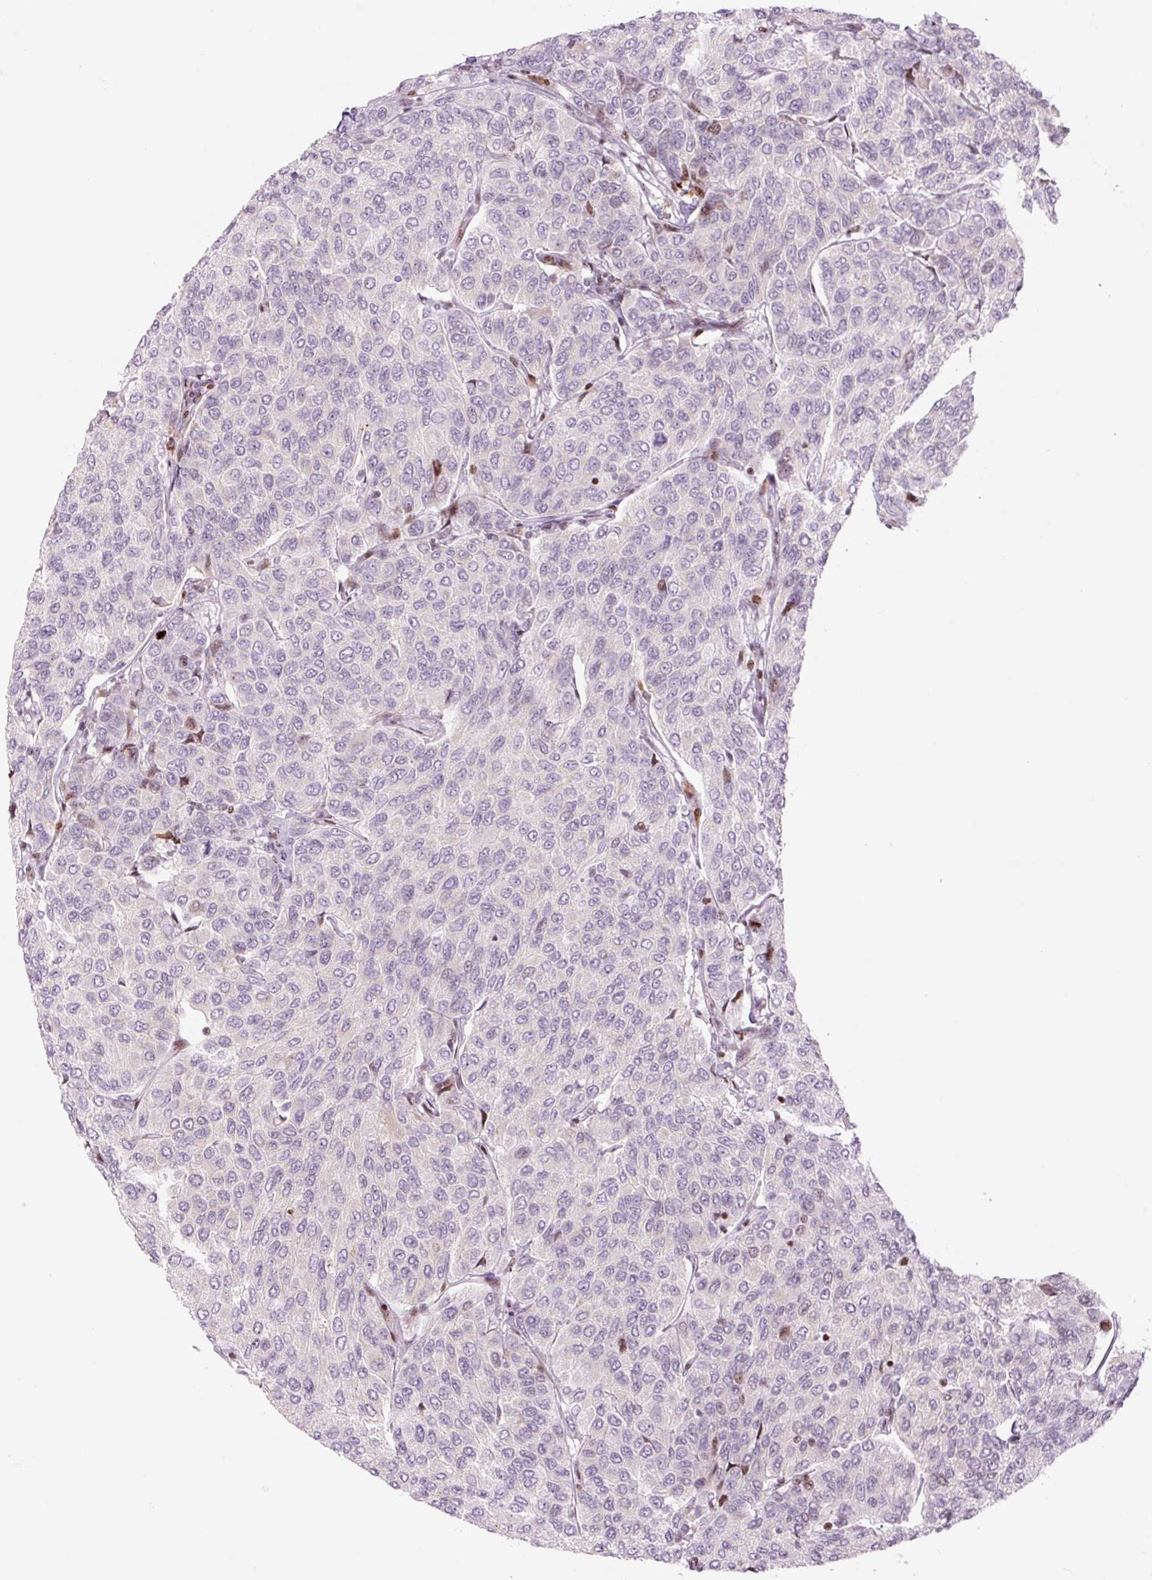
{"staining": {"intensity": "negative", "quantity": "none", "location": "none"}, "tissue": "breast cancer", "cell_type": "Tumor cells", "image_type": "cancer", "snomed": [{"axis": "morphology", "description": "Duct carcinoma"}, {"axis": "topography", "description": "Breast"}], "caption": "Protein analysis of breast infiltrating ductal carcinoma shows no significant staining in tumor cells.", "gene": "TMEM177", "patient": {"sex": "female", "age": 55}}